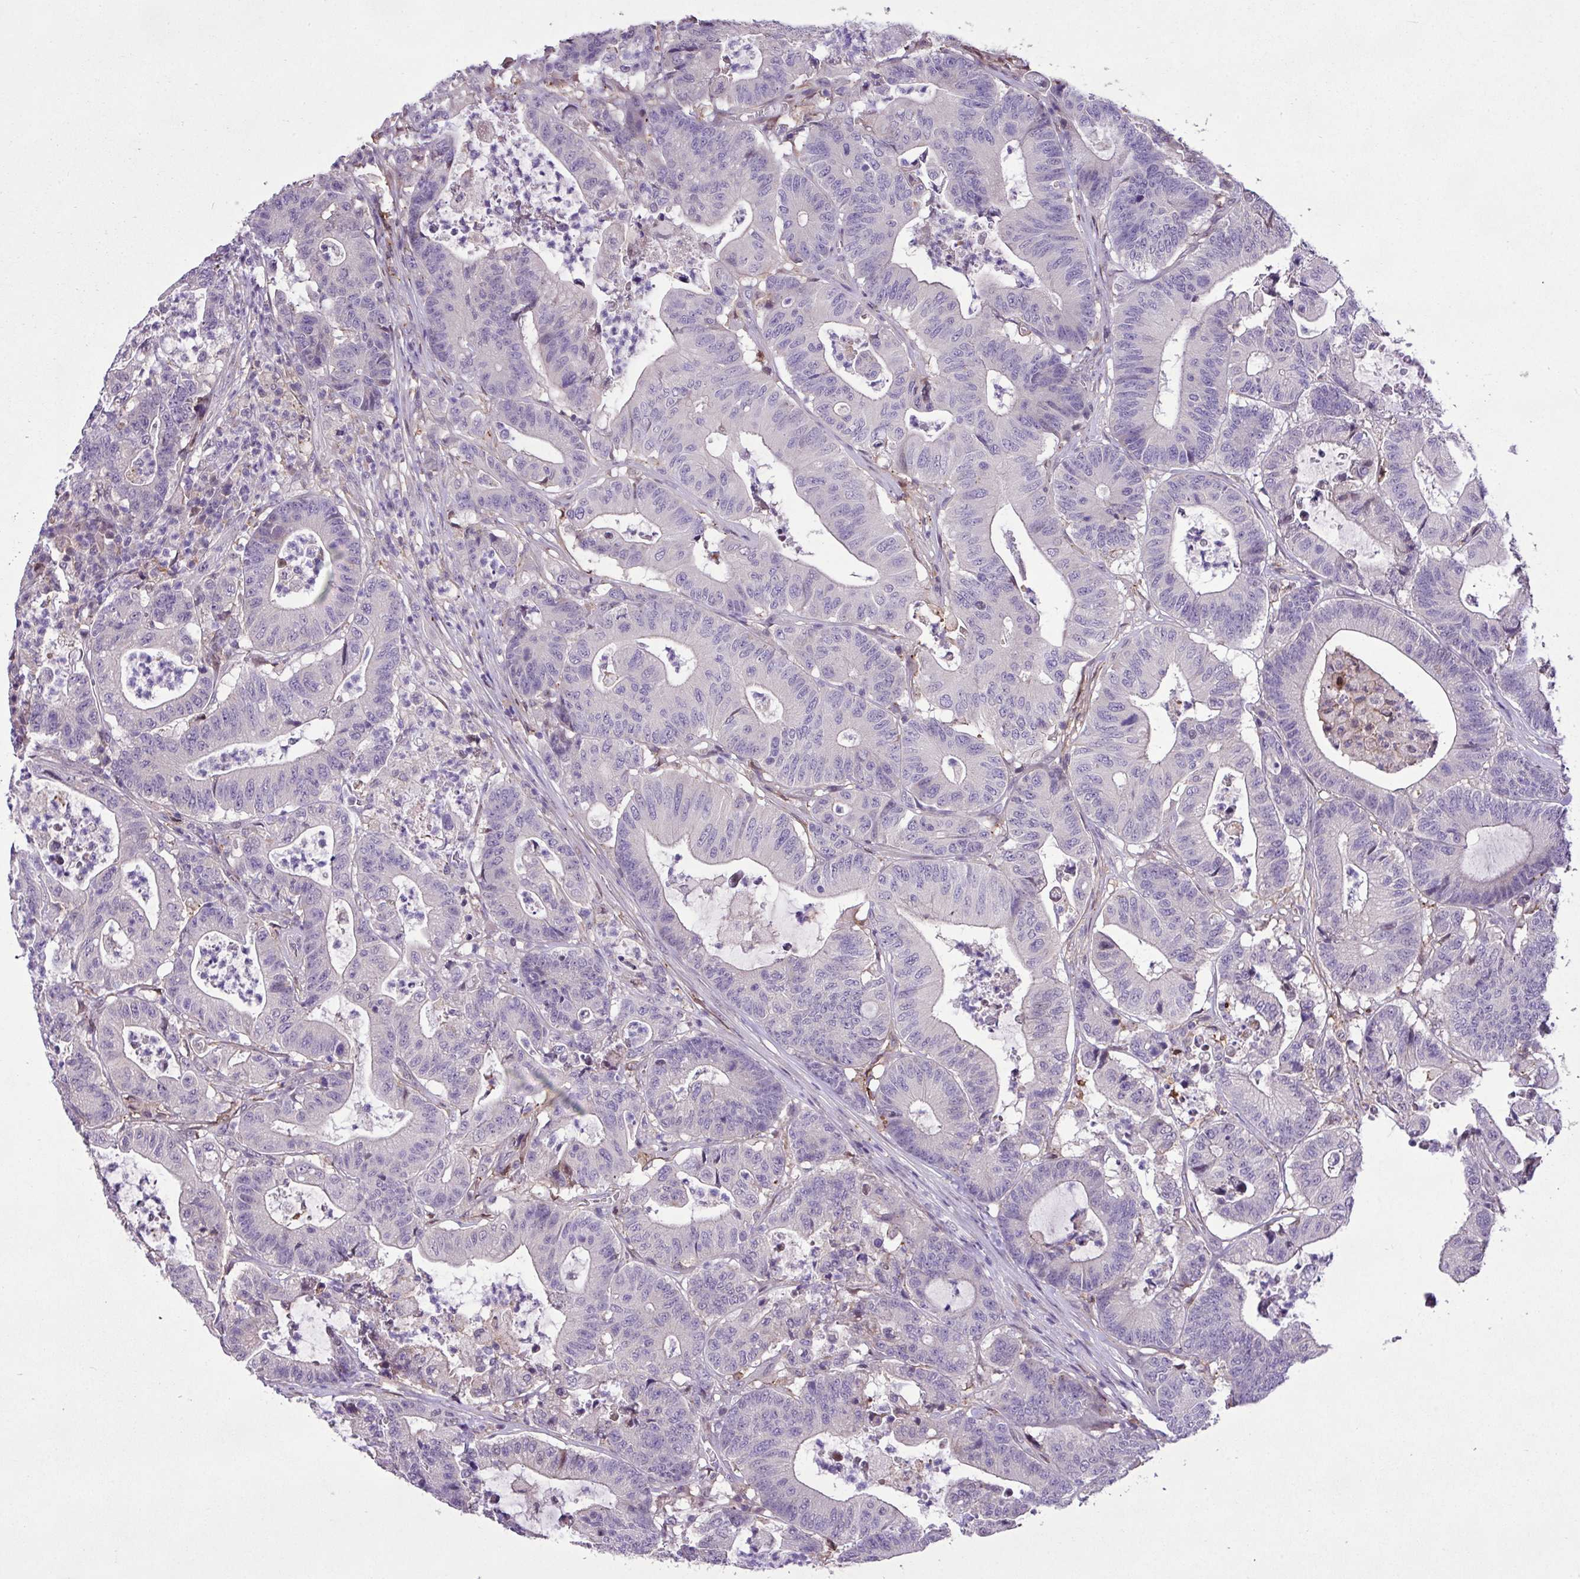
{"staining": {"intensity": "negative", "quantity": "none", "location": "none"}, "tissue": "colorectal cancer", "cell_type": "Tumor cells", "image_type": "cancer", "snomed": [{"axis": "morphology", "description": "Adenocarcinoma, NOS"}, {"axis": "topography", "description": "Colon"}], "caption": "Colorectal adenocarcinoma was stained to show a protein in brown. There is no significant positivity in tumor cells.", "gene": "RPP25L", "patient": {"sex": "female", "age": 84}}